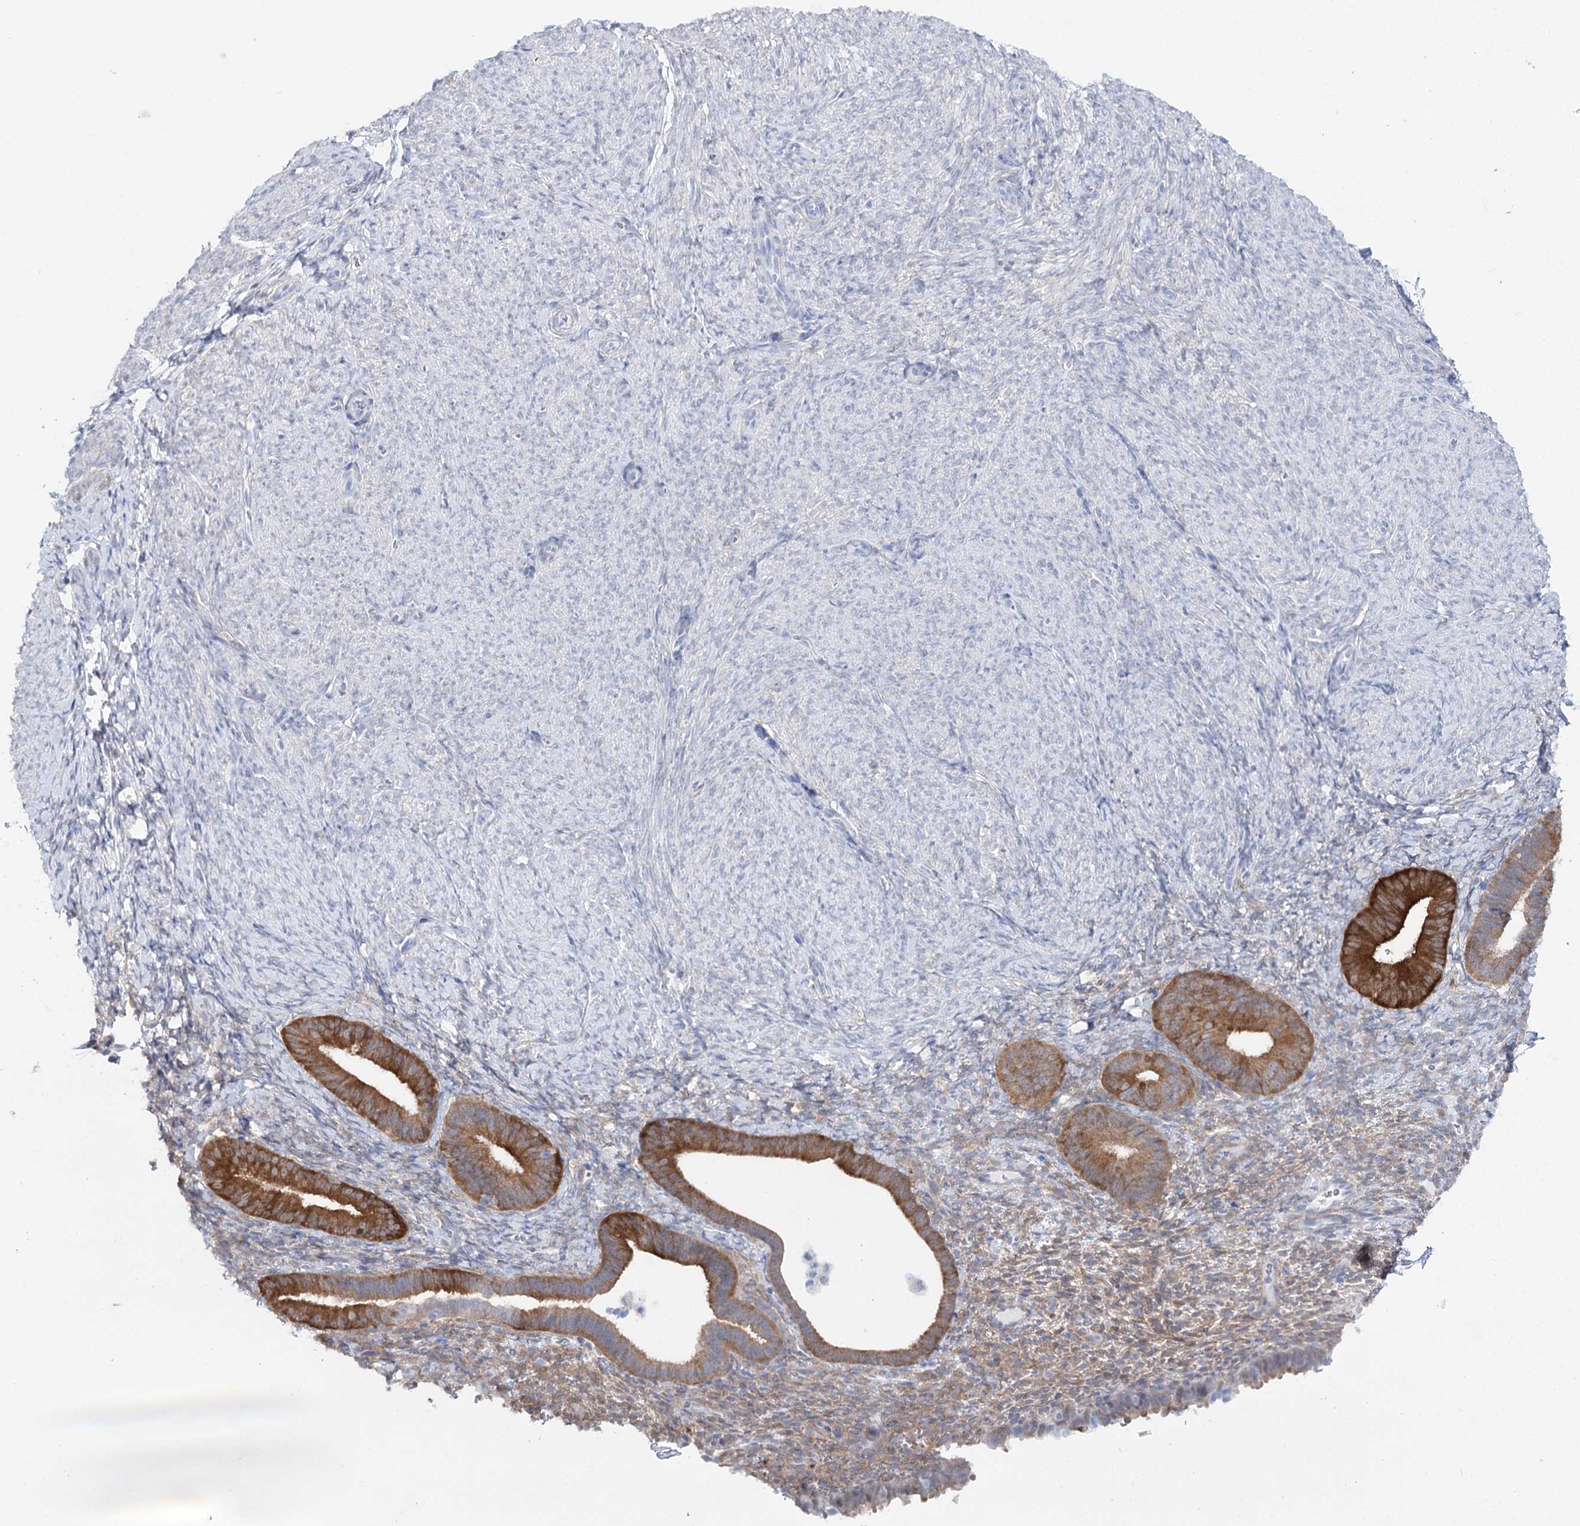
{"staining": {"intensity": "weak", "quantity": "<25%", "location": "cytoplasmic/membranous"}, "tissue": "endometrium", "cell_type": "Cells in endometrial stroma", "image_type": "normal", "snomed": [{"axis": "morphology", "description": "Normal tissue, NOS"}, {"axis": "topography", "description": "Endometrium"}], "caption": "This is a histopathology image of immunohistochemistry (IHC) staining of unremarkable endometrium, which shows no positivity in cells in endometrial stroma. (Stains: DAB (3,3'-diaminobenzidine) immunohistochemistry (IHC) with hematoxylin counter stain, Microscopy: brightfield microscopy at high magnification).", "gene": "UGDH", "patient": {"sex": "female", "age": 65}}